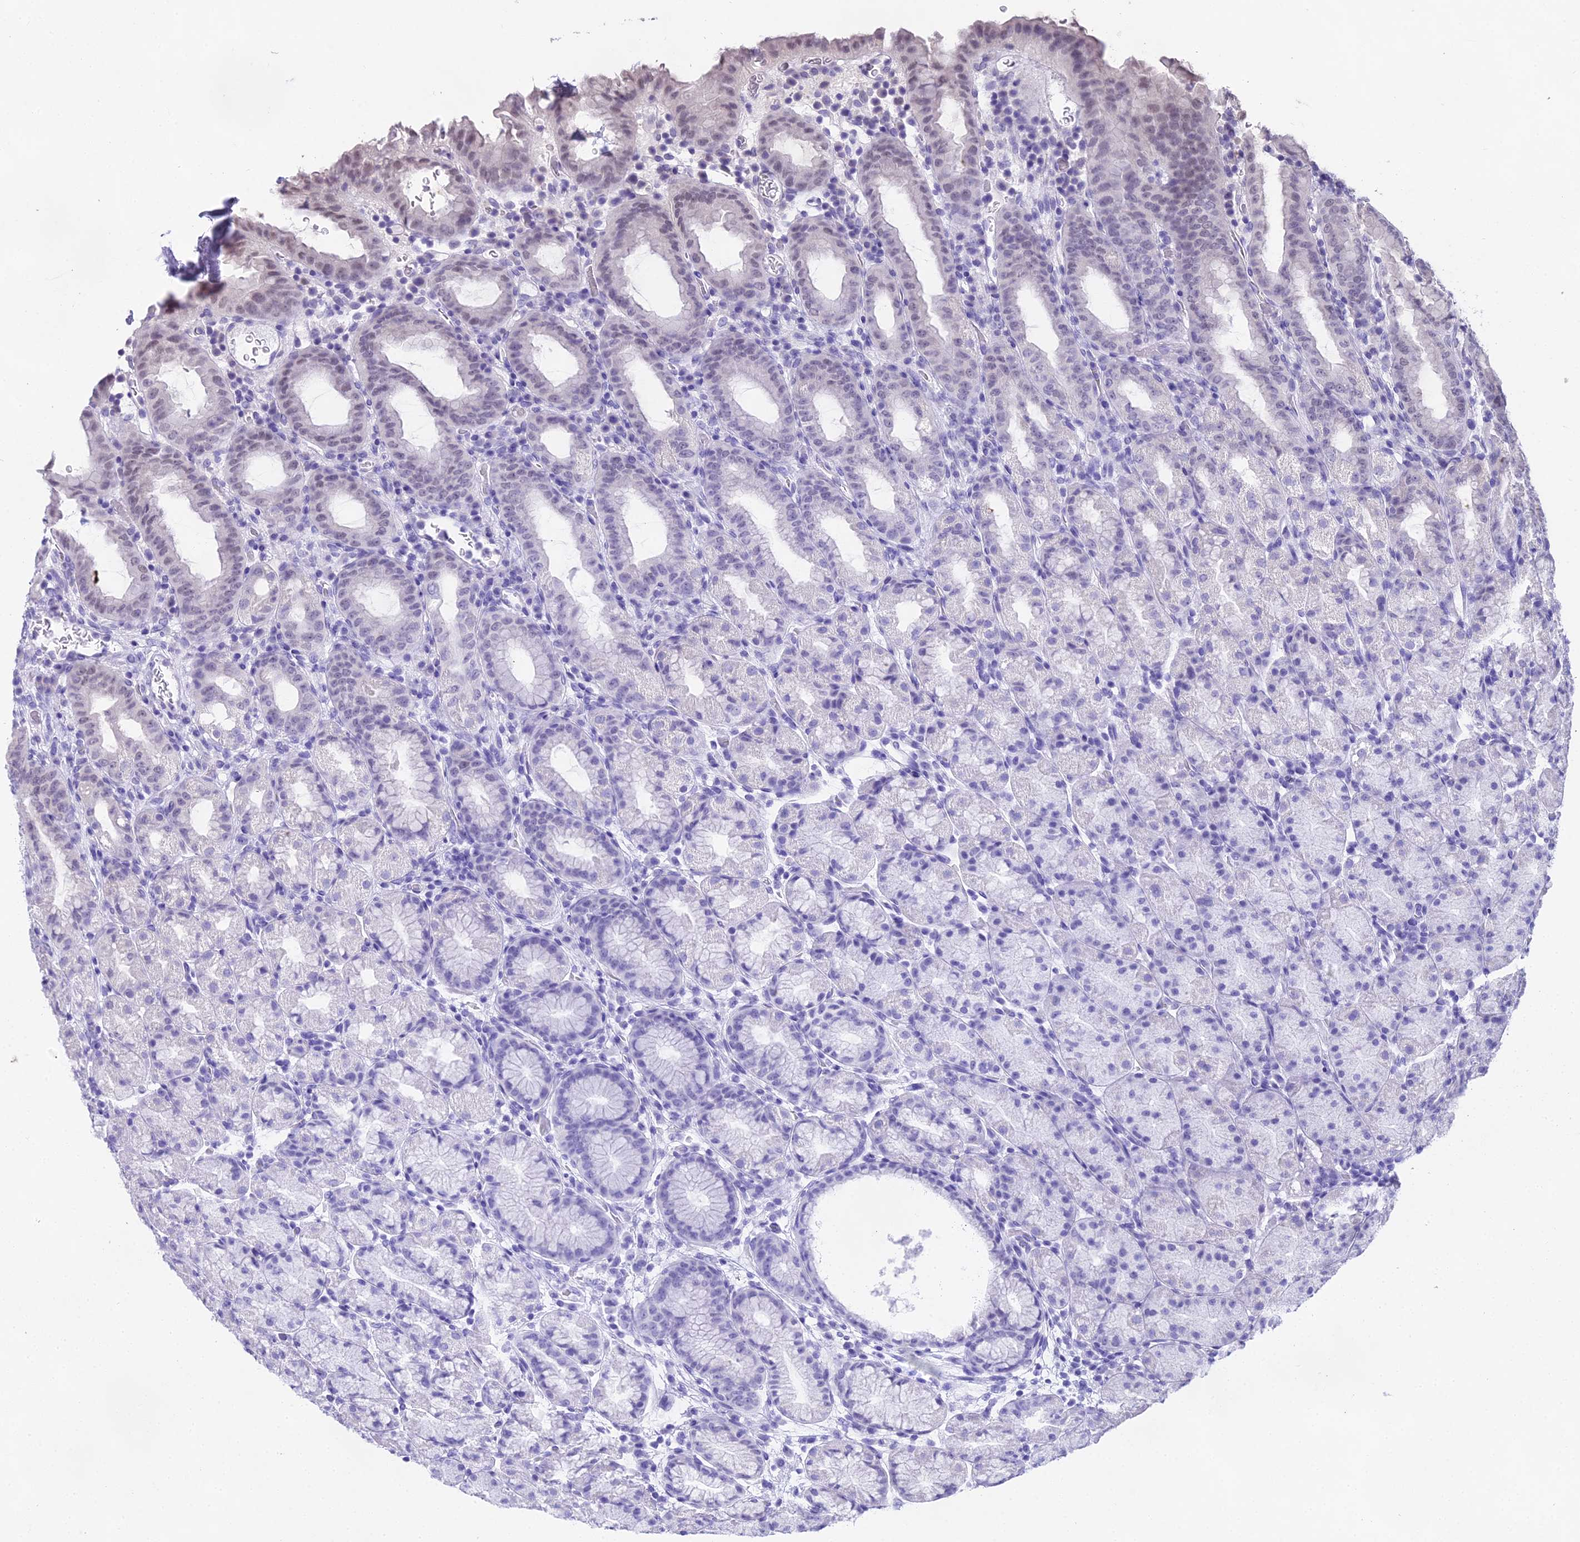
{"staining": {"intensity": "negative", "quantity": "none", "location": "none"}, "tissue": "stomach", "cell_type": "Glandular cells", "image_type": "normal", "snomed": [{"axis": "morphology", "description": "Normal tissue, NOS"}, {"axis": "topography", "description": "Stomach, upper"}, {"axis": "topography", "description": "Stomach, lower"}, {"axis": "topography", "description": "Small intestine"}], "caption": "Immunohistochemical staining of normal human stomach displays no significant positivity in glandular cells.", "gene": "MAT2A", "patient": {"sex": "male", "age": 68}}